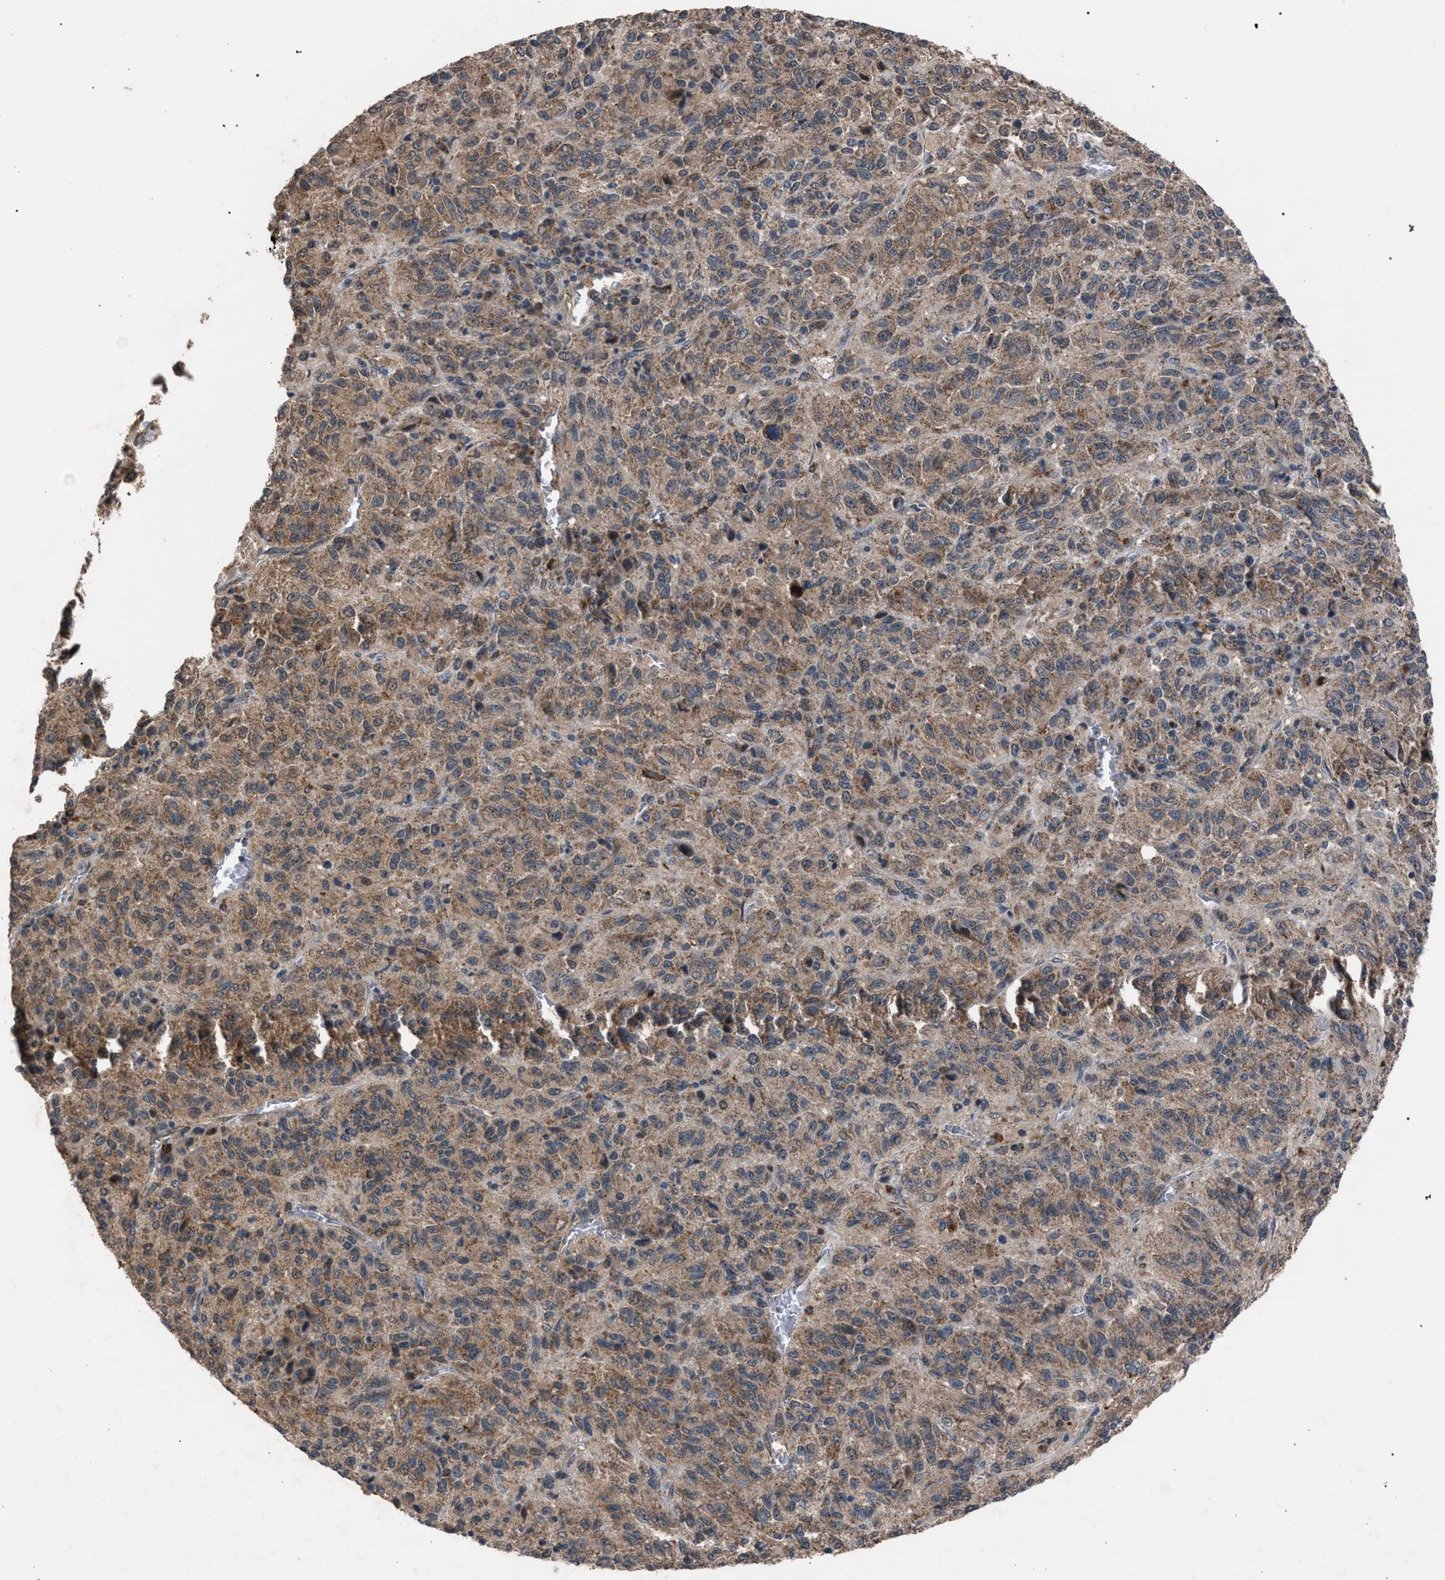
{"staining": {"intensity": "moderate", "quantity": ">75%", "location": "cytoplasmic/membranous"}, "tissue": "melanoma", "cell_type": "Tumor cells", "image_type": "cancer", "snomed": [{"axis": "morphology", "description": "Malignant melanoma, Metastatic site"}, {"axis": "topography", "description": "Lung"}], "caption": "Protein staining shows moderate cytoplasmic/membranous expression in about >75% of tumor cells in melanoma.", "gene": "HSD17B4", "patient": {"sex": "male", "age": 64}}